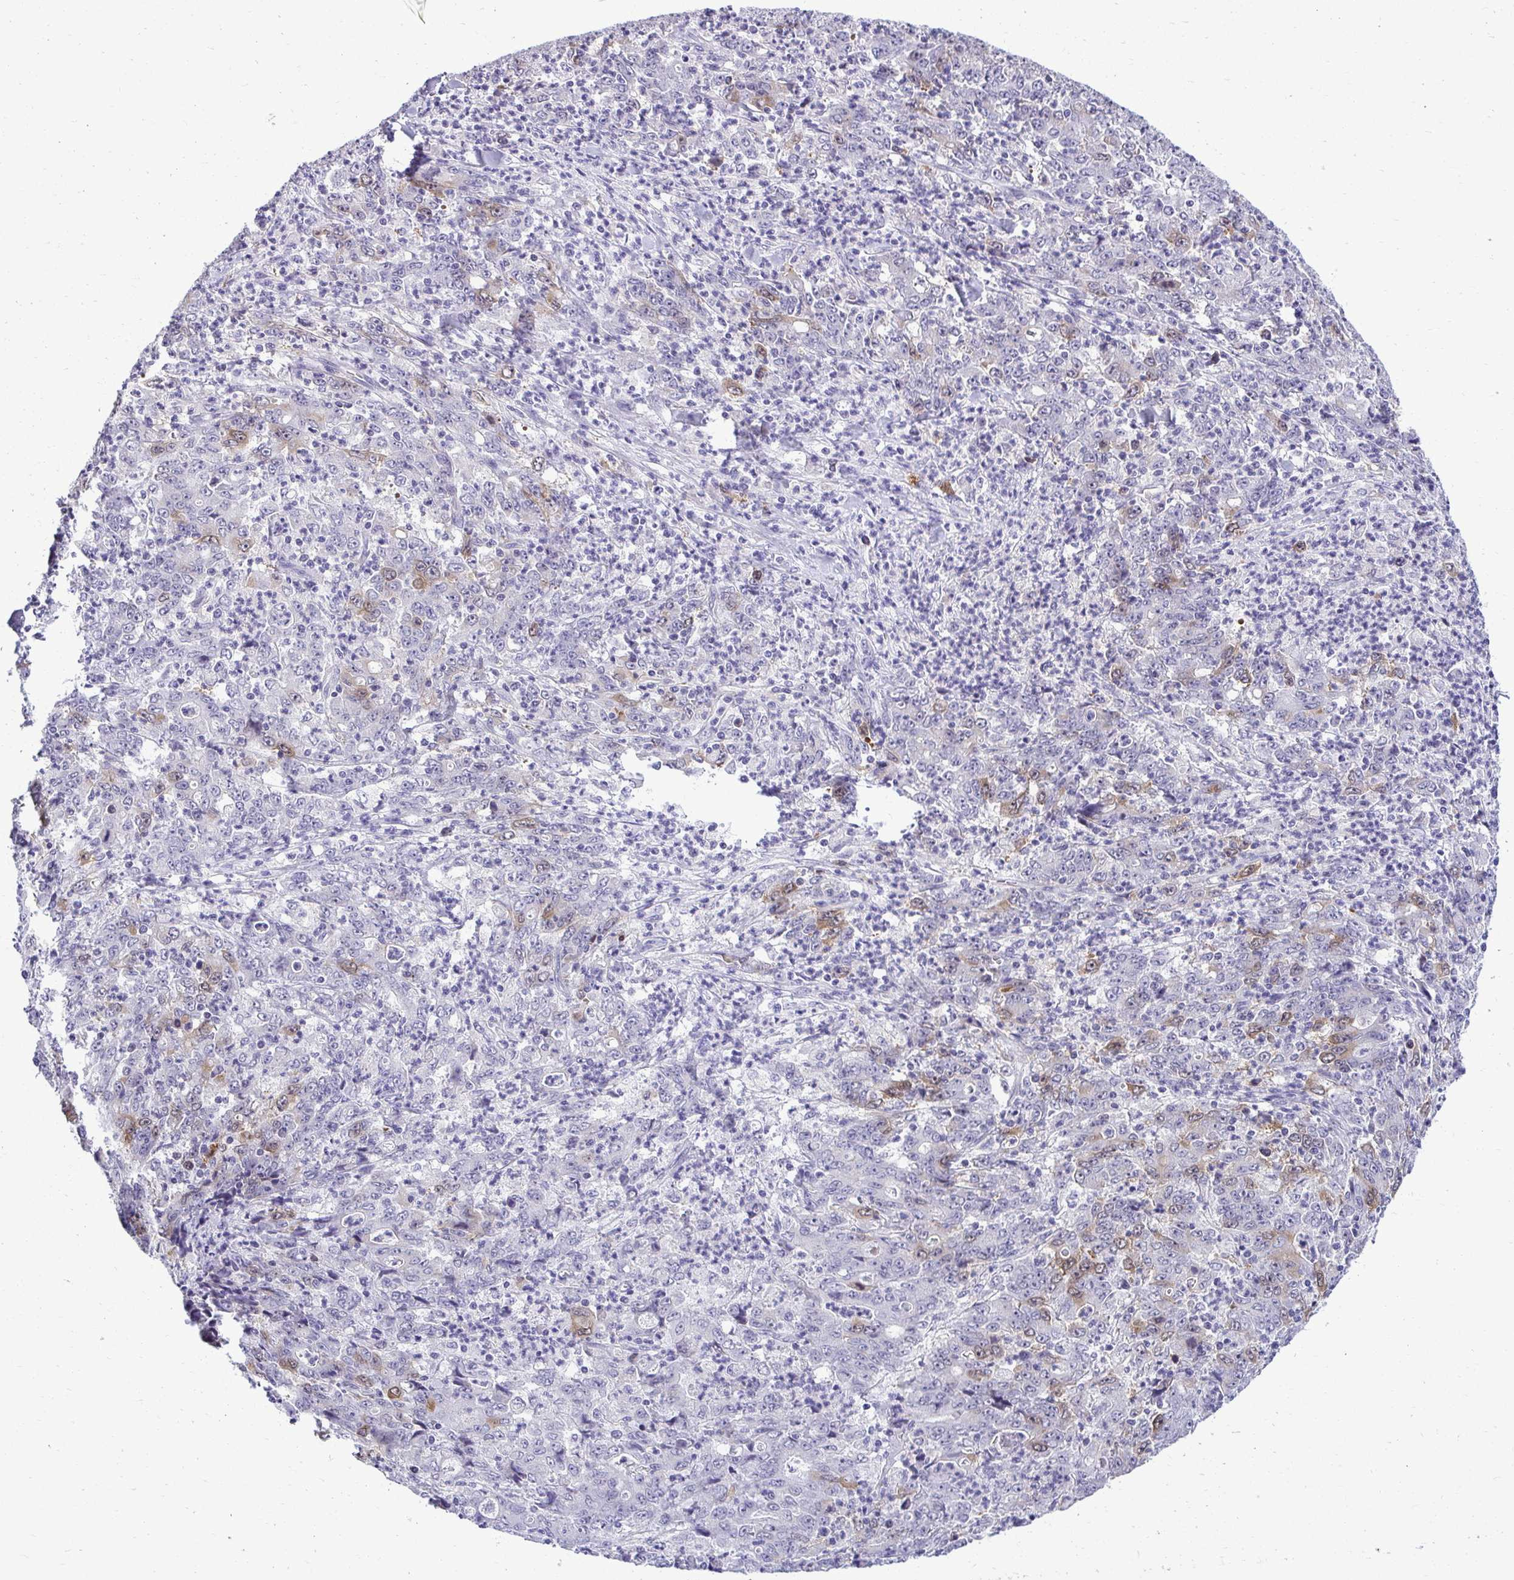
{"staining": {"intensity": "moderate", "quantity": "<25%", "location": "cytoplasmic/membranous,nuclear"}, "tissue": "stomach cancer", "cell_type": "Tumor cells", "image_type": "cancer", "snomed": [{"axis": "morphology", "description": "Adenocarcinoma, NOS"}, {"axis": "topography", "description": "Stomach, lower"}], "caption": "A micrograph showing moderate cytoplasmic/membranous and nuclear positivity in approximately <25% of tumor cells in stomach cancer (adenocarcinoma), as visualized by brown immunohistochemical staining.", "gene": "CDC20", "patient": {"sex": "female", "age": 71}}